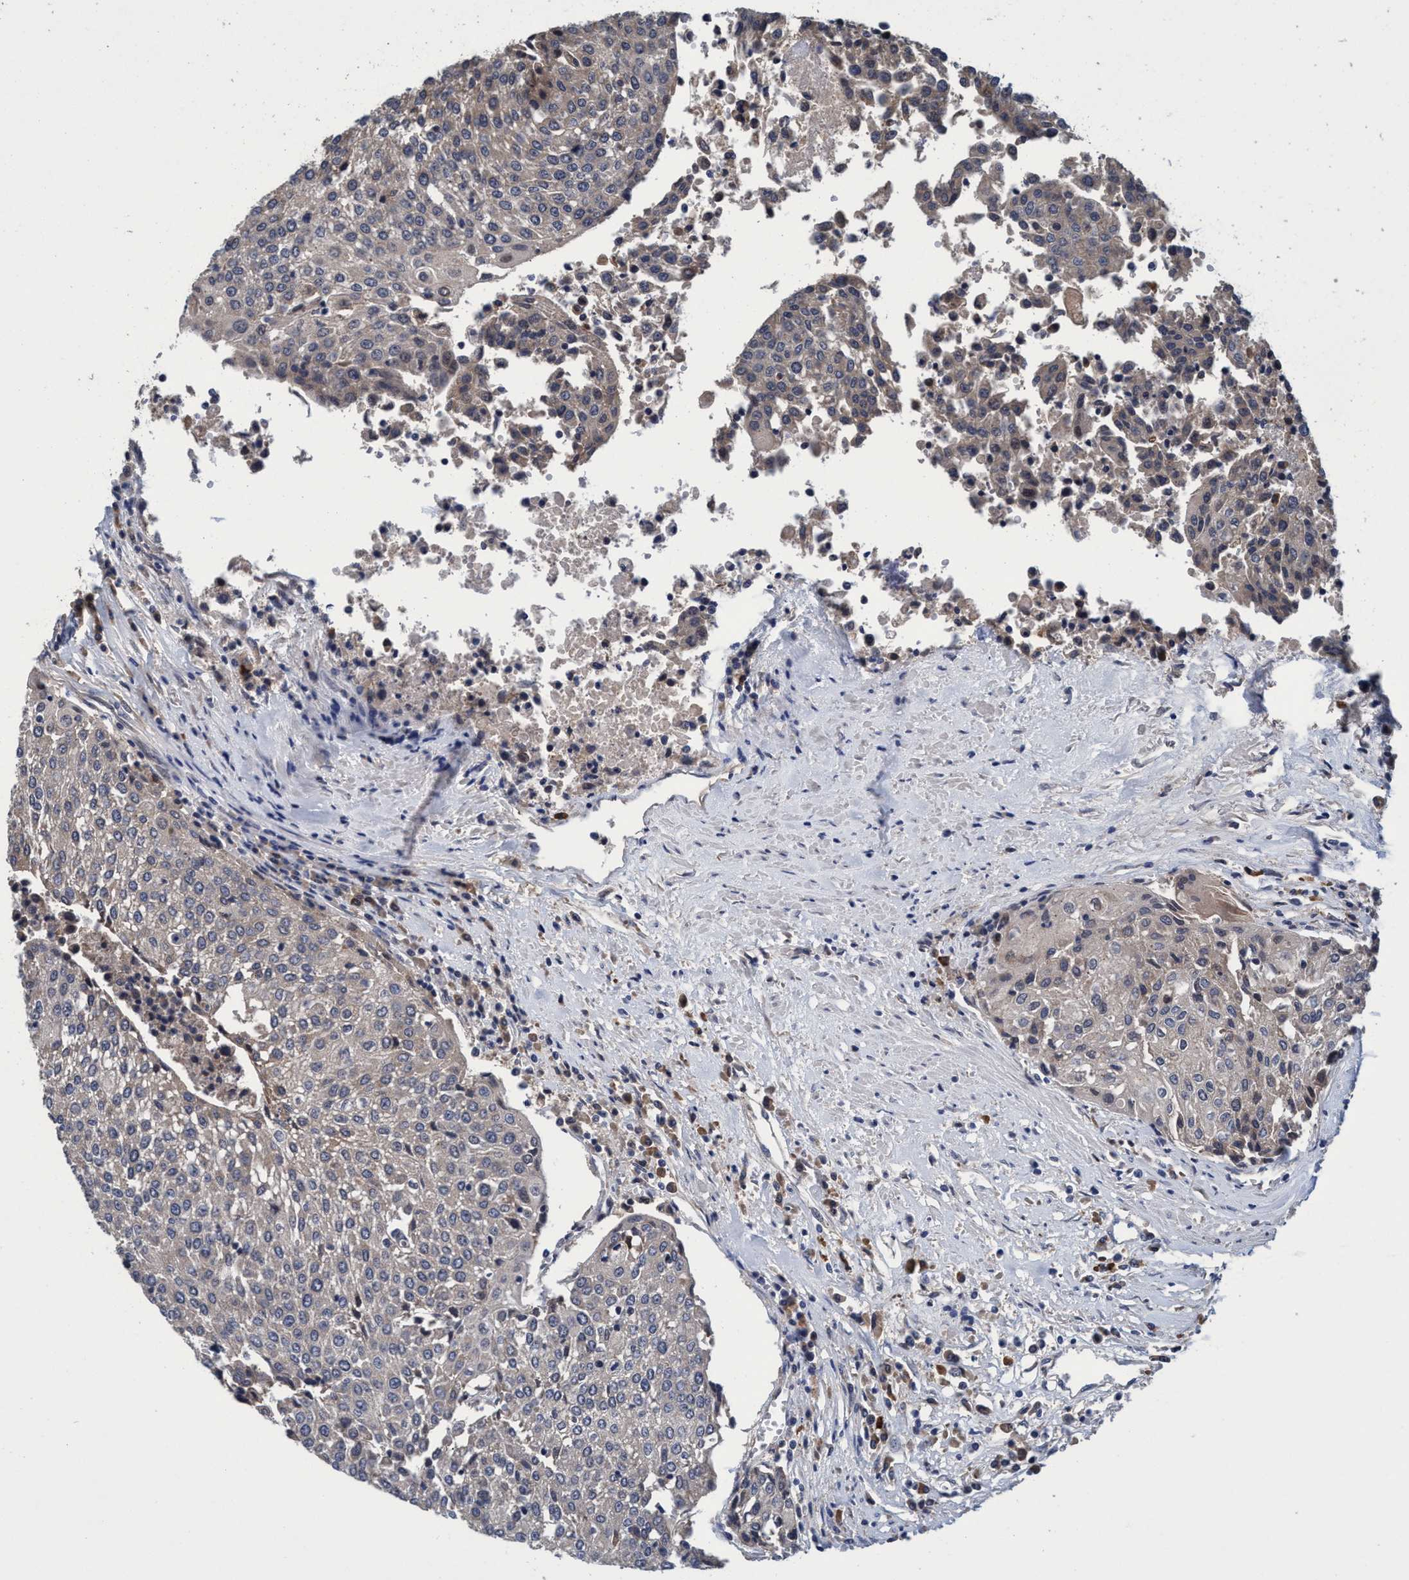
{"staining": {"intensity": "weak", "quantity": "<25%", "location": "cytoplasmic/membranous"}, "tissue": "urothelial cancer", "cell_type": "Tumor cells", "image_type": "cancer", "snomed": [{"axis": "morphology", "description": "Urothelial carcinoma, High grade"}, {"axis": "topography", "description": "Urinary bladder"}], "caption": "Image shows no significant protein positivity in tumor cells of high-grade urothelial carcinoma.", "gene": "CALCOCO2", "patient": {"sex": "female", "age": 85}}